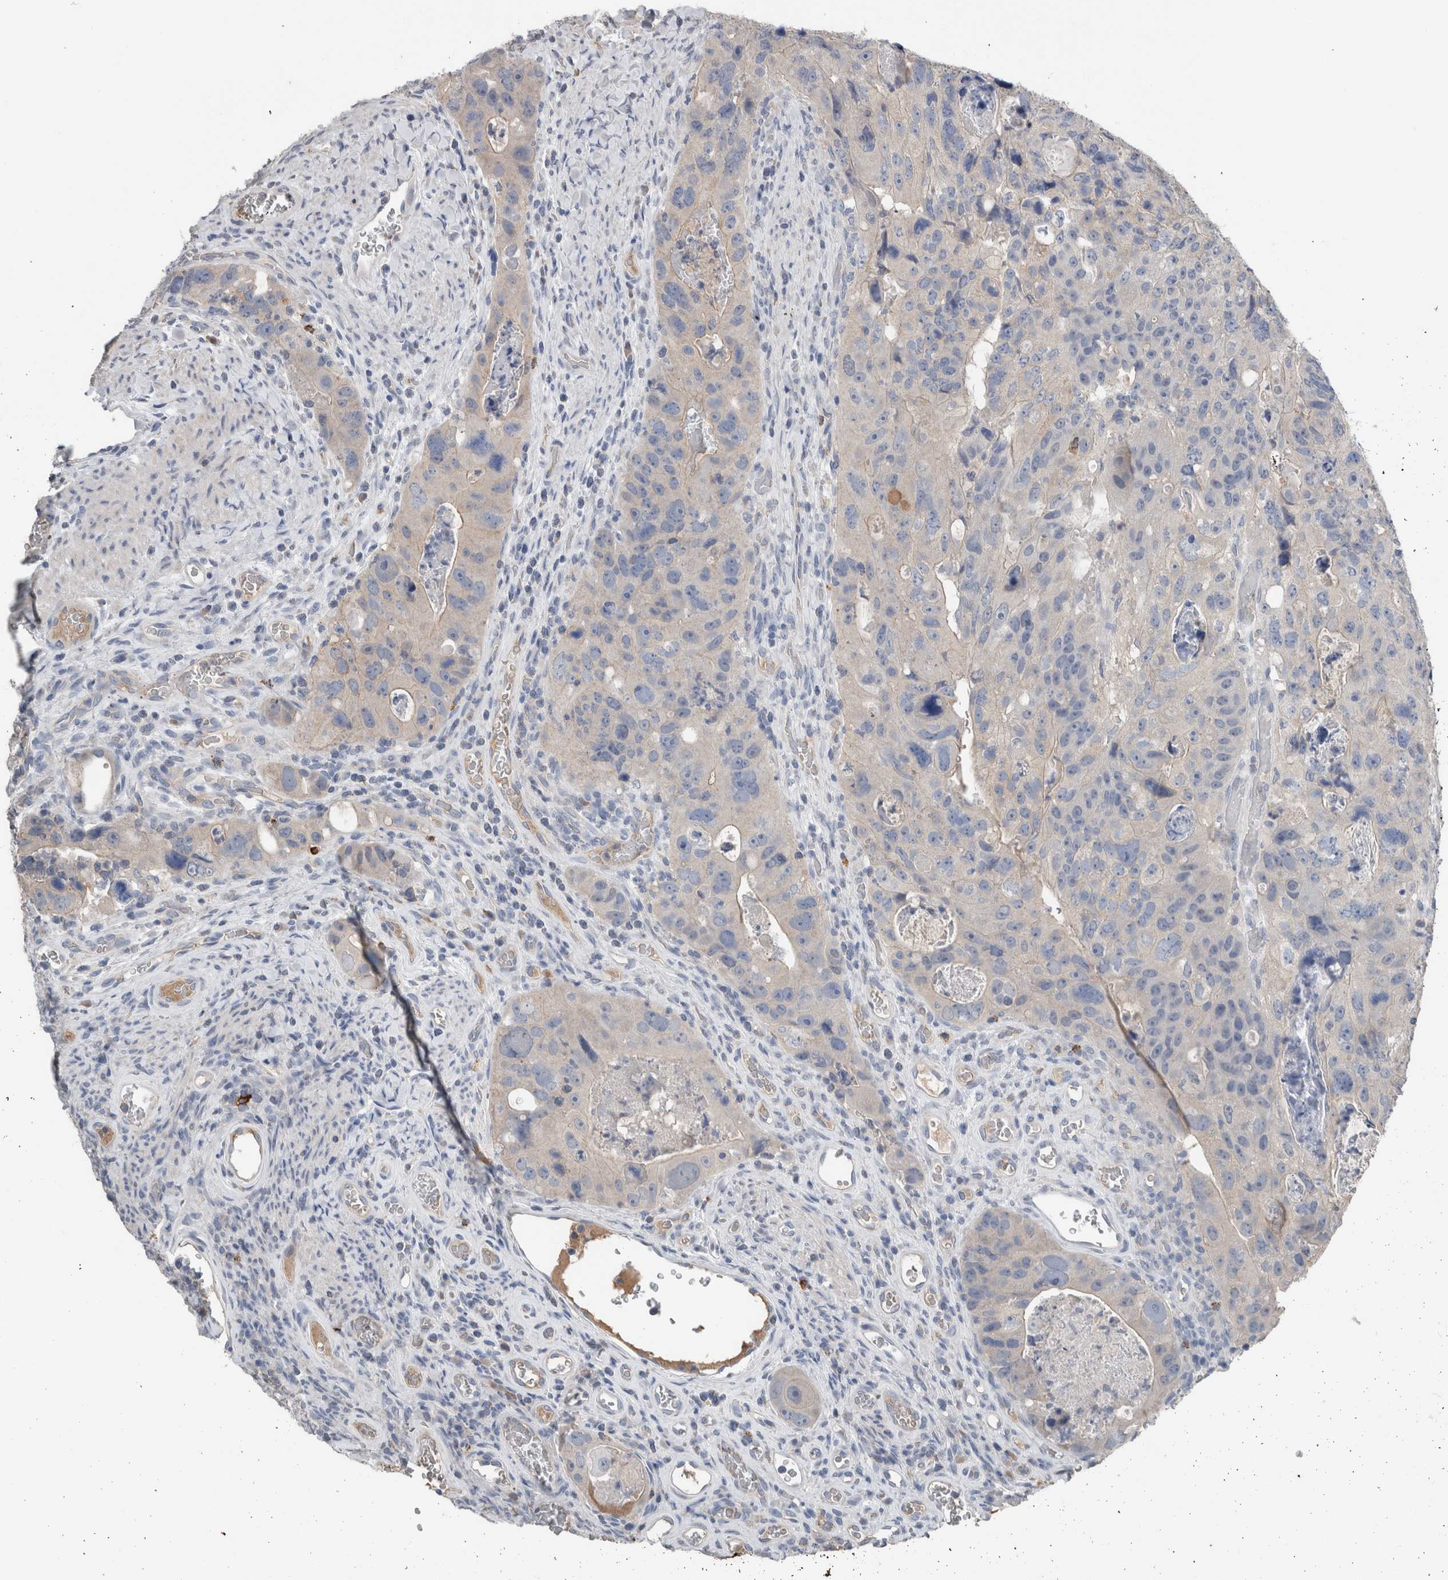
{"staining": {"intensity": "negative", "quantity": "none", "location": "none"}, "tissue": "colorectal cancer", "cell_type": "Tumor cells", "image_type": "cancer", "snomed": [{"axis": "morphology", "description": "Adenocarcinoma, NOS"}, {"axis": "topography", "description": "Rectum"}], "caption": "IHC photomicrograph of human adenocarcinoma (colorectal) stained for a protein (brown), which shows no positivity in tumor cells.", "gene": "CRNN", "patient": {"sex": "male", "age": 59}}